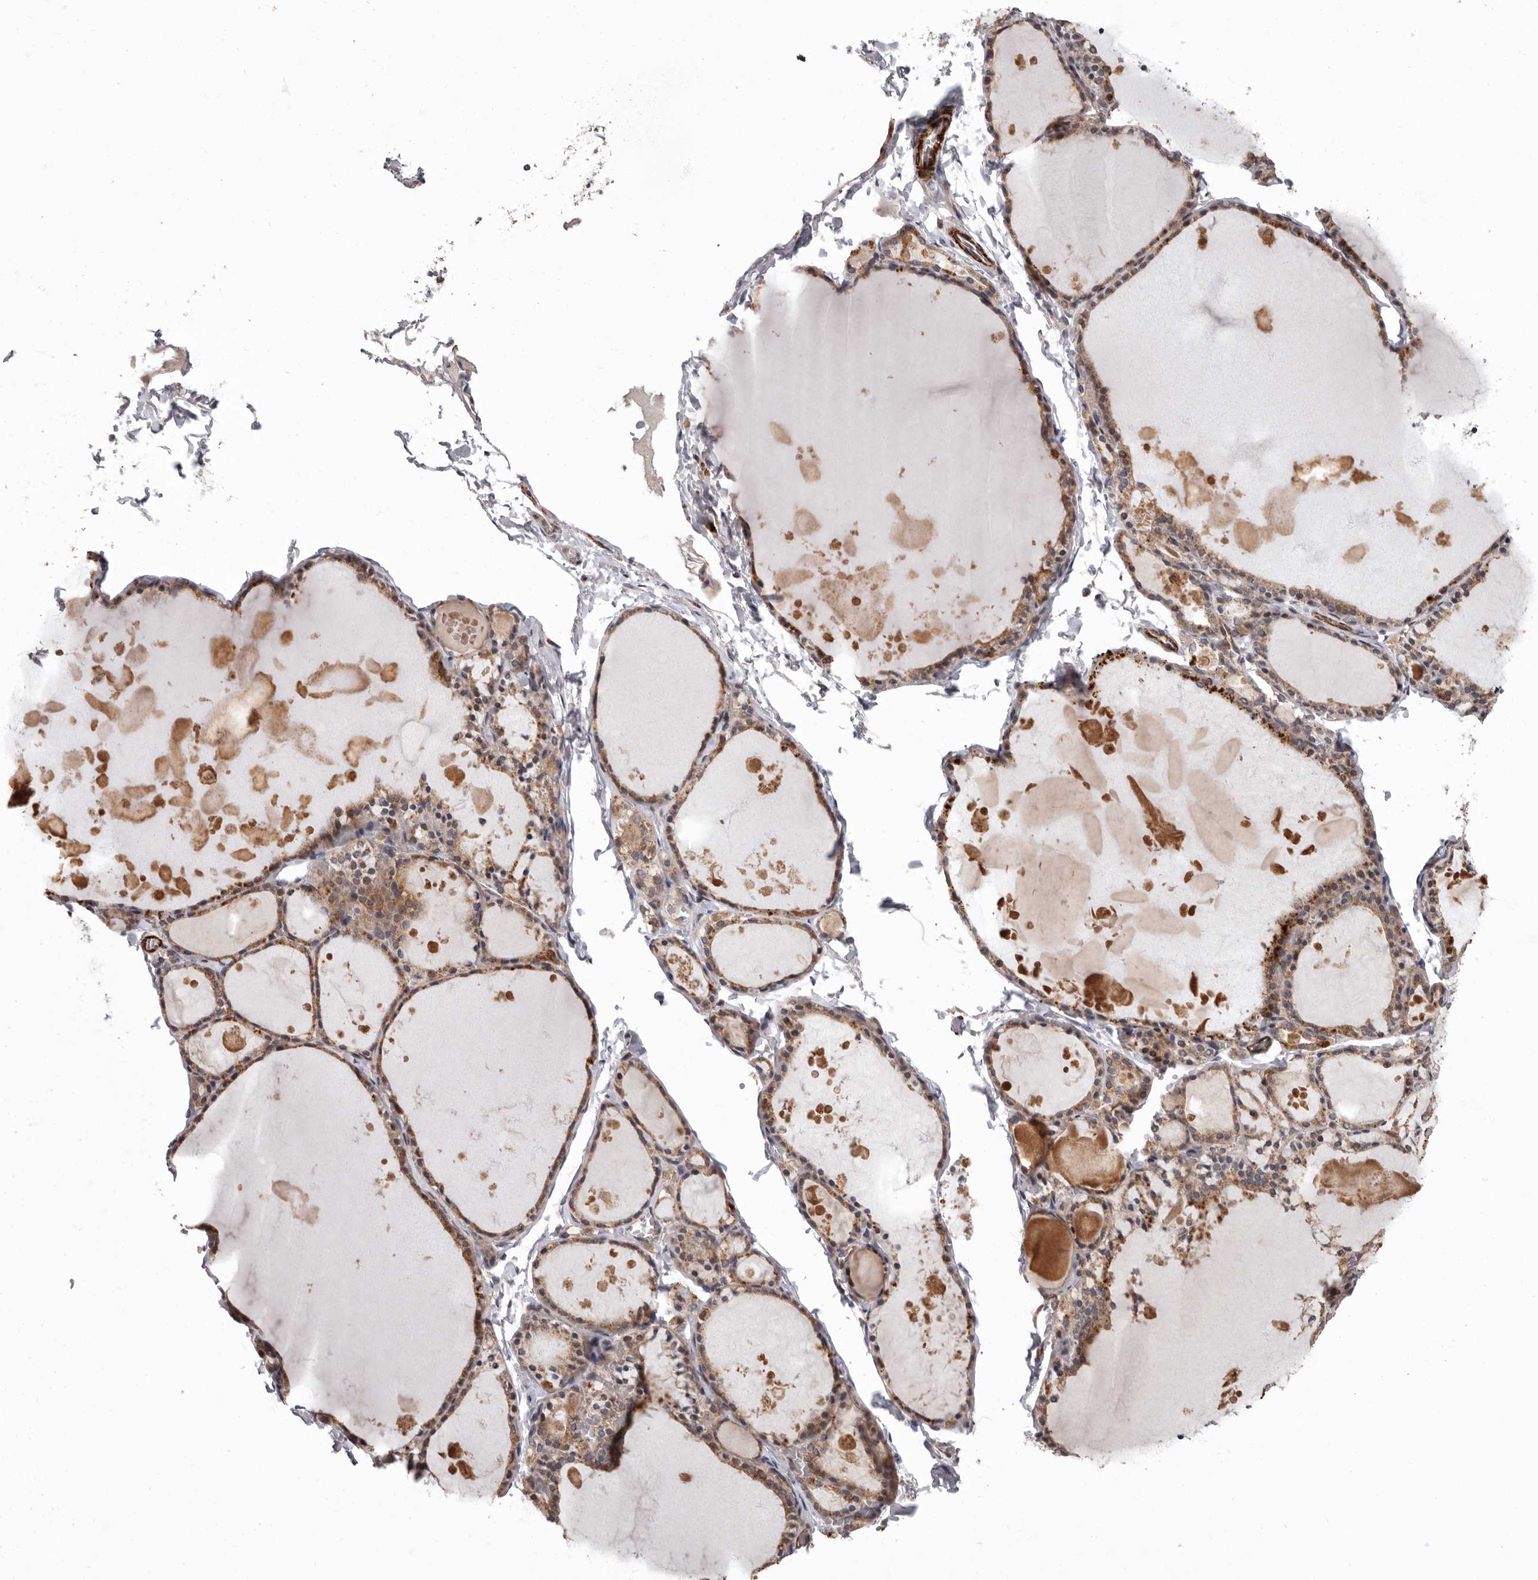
{"staining": {"intensity": "moderate", "quantity": ">75%", "location": "cytoplasmic/membranous"}, "tissue": "thyroid gland", "cell_type": "Glandular cells", "image_type": "normal", "snomed": [{"axis": "morphology", "description": "Normal tissue, NOS"}, {"axis": "topography", "description": "Thyroid gland"}], "caption": "Protein staining of benign thyroid gland reveals moderate cytoplasmic/membranous positivity in approximately >75% of glandular cells.", "gene": "FGFR4", "patient": {"sex": "male", "age": 56}}